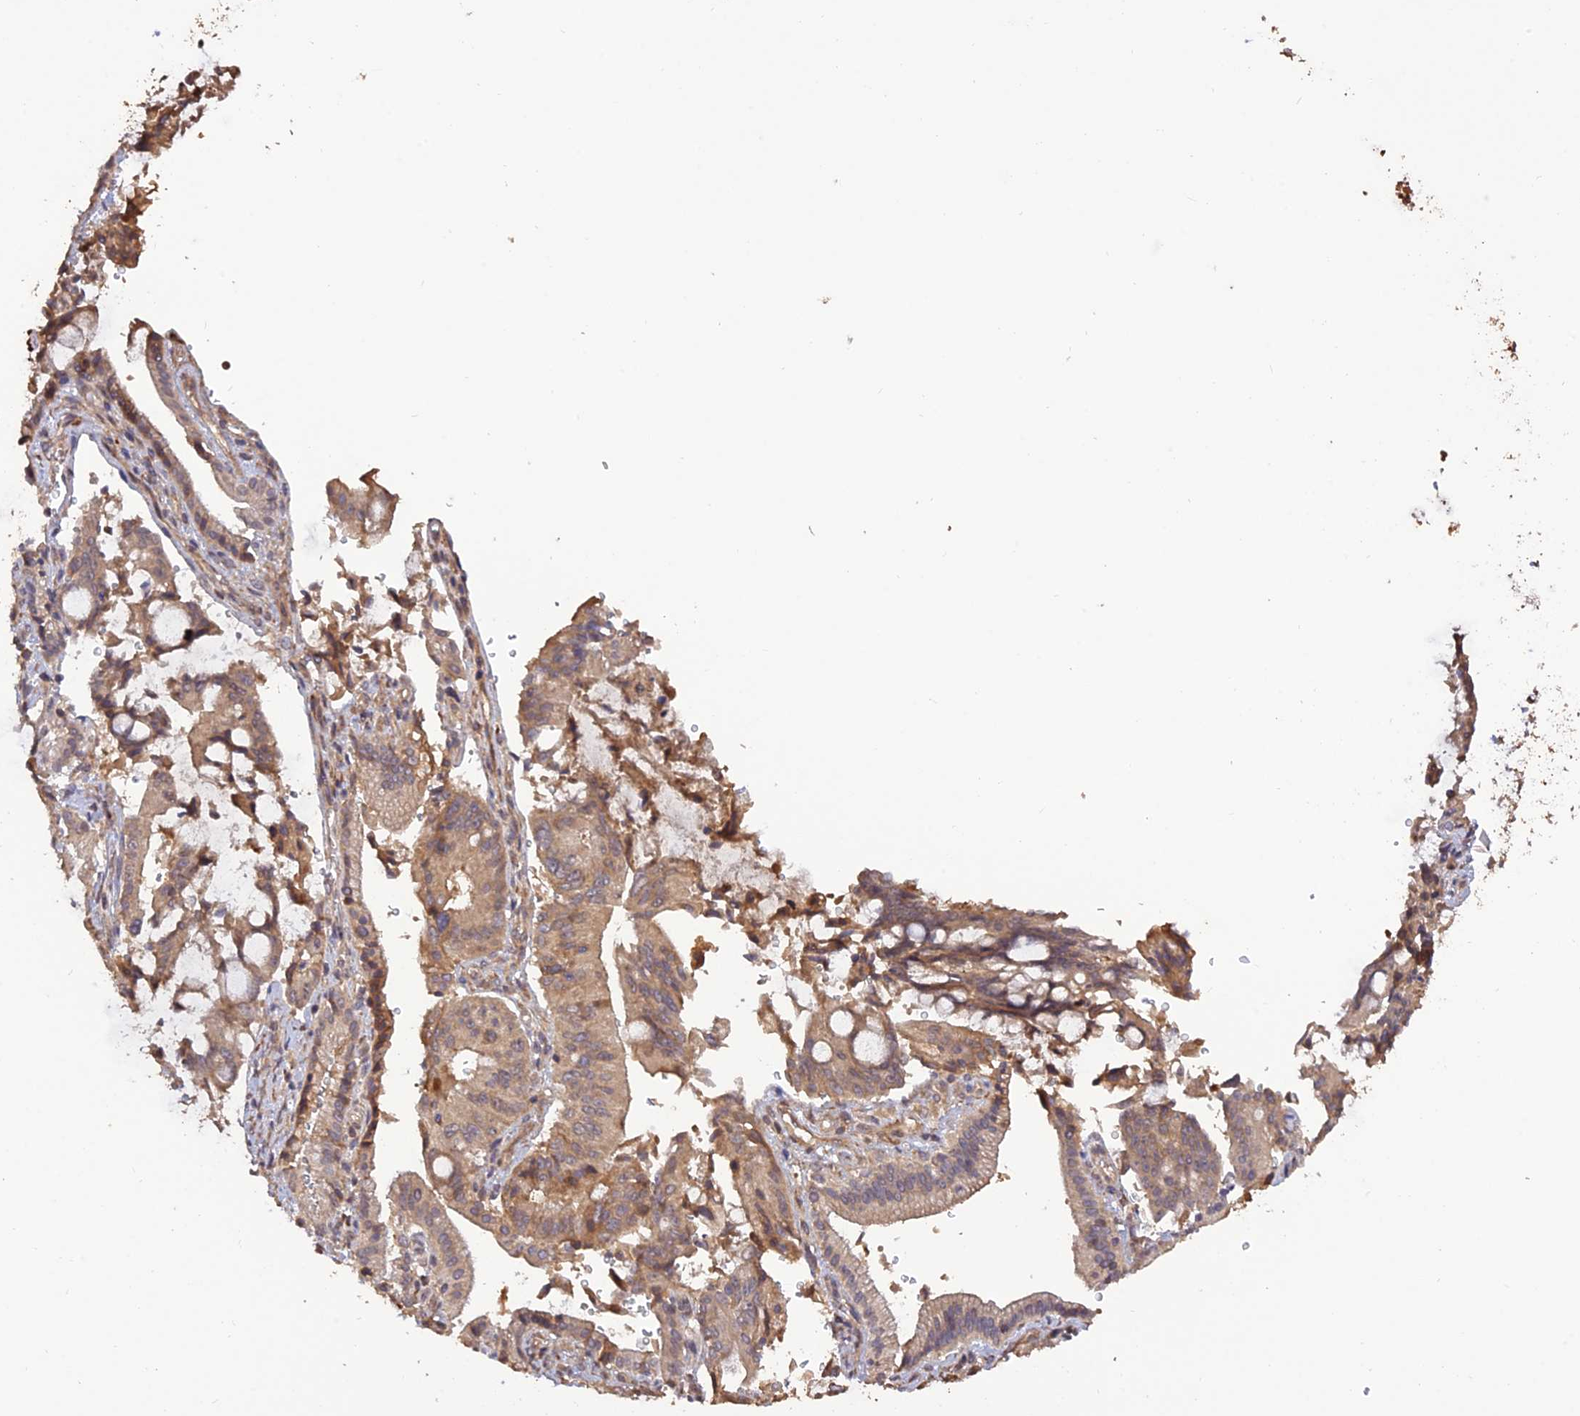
{"staining": {"intensity": "moderate", "quantity": ">75%", "location": "cytoplasmic/membranous"}, "tissue": "pancreatic cancer", "cell_type": "Tumor cells", "image_type": "cancer", "snomed": [{"axis": "morphology", "description": "Adenocarcinoma, NOS"}, {"axis": "topography", "description": "Pancreas"}], "caption": "There is medium levels of moderate cytoplasmic/membranous staining in tumor cells of pancreatic cancer (adenocarcinoma), as demonstrated by immunohistochemical staining (brown color).", "gene": "CREBL2", "patient": {"sex": "male", "age": 68}}